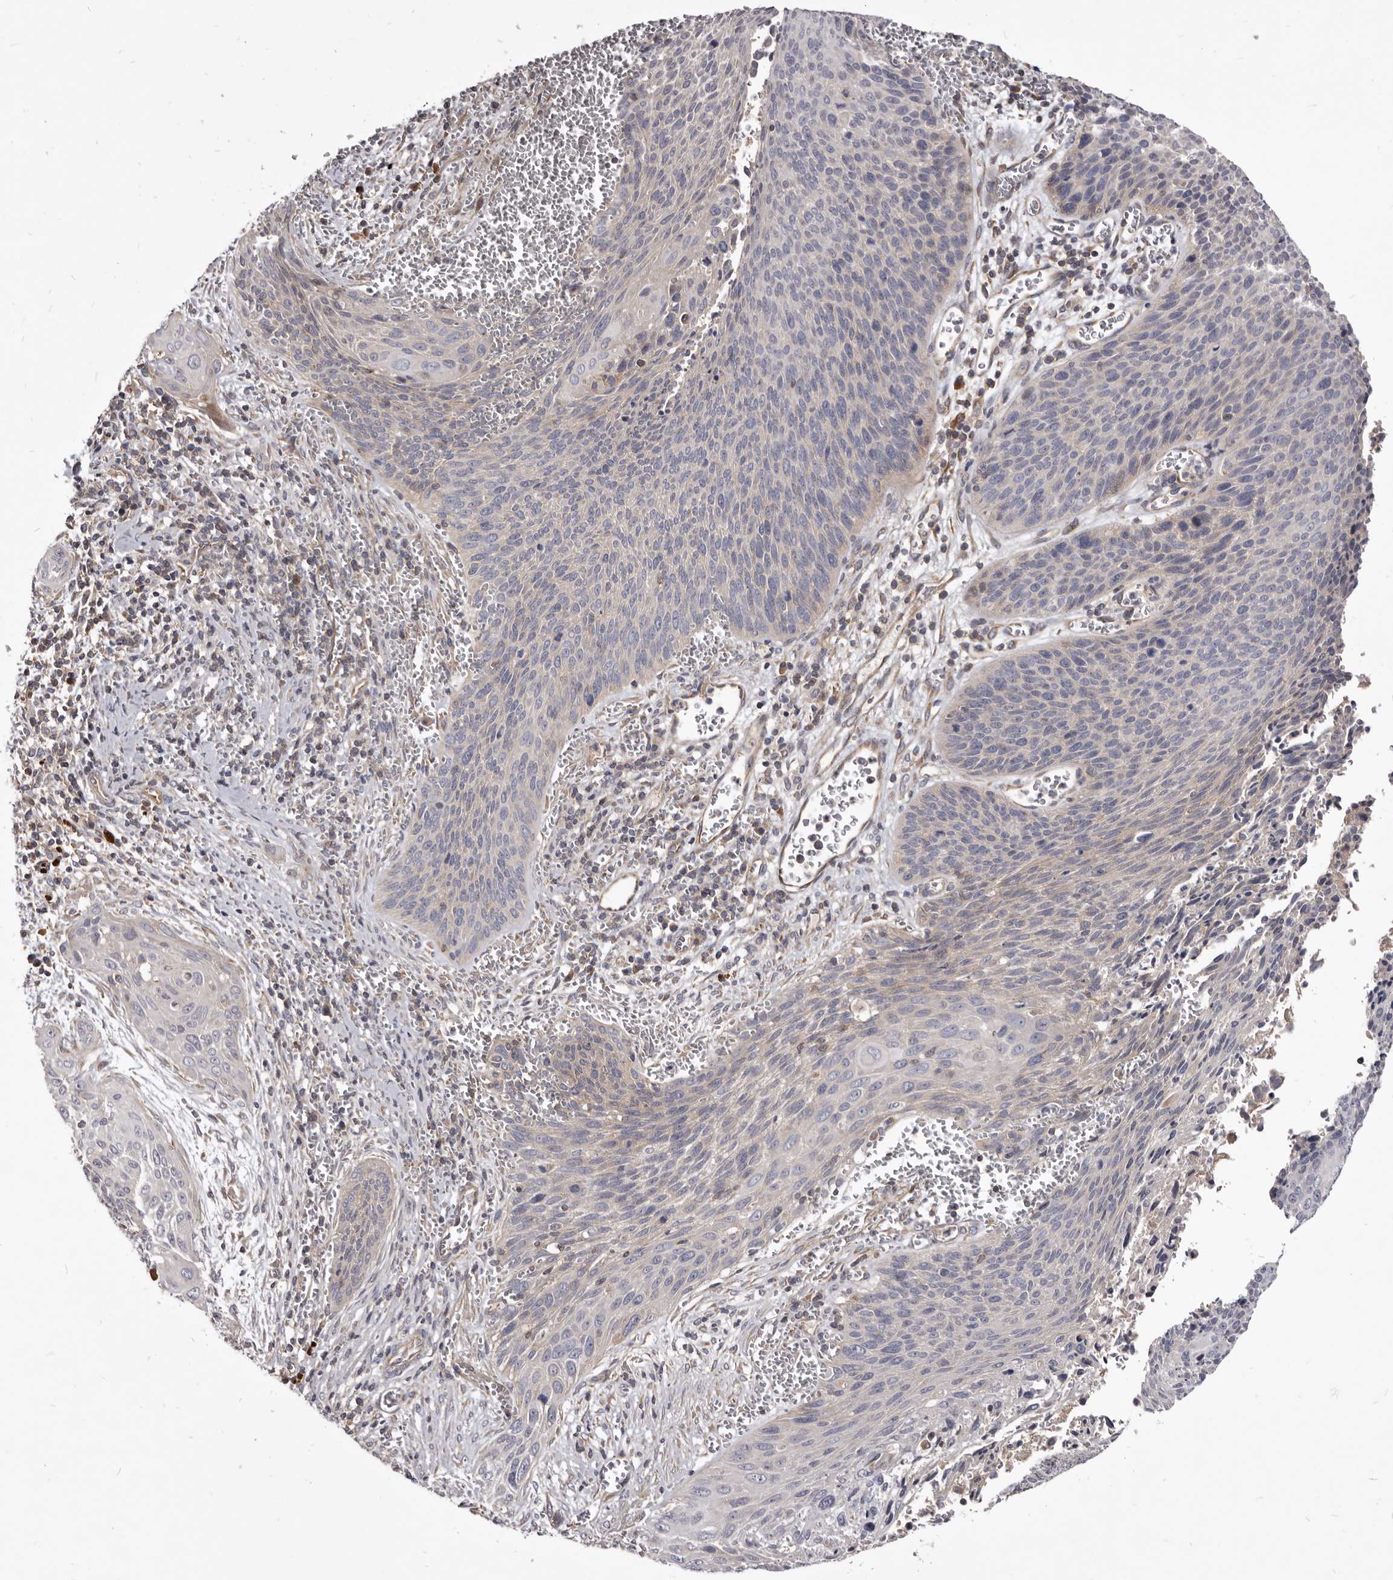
{"staining": {"intensity": "moderate", "quantity": "<25%", "location": "cytoplasmic/membranous"}, "tissue": "cervical cancer", "cell_type": "Tumor cells", "image_type": "cancer", "snomed": [{"axis": "morphology", "description": "Squamous cell carcinoma, NOS"}, {"axis": "topography", "description": "Cervix"}], "caption": "Human squamous cell carcinoma (cervical) stained with a protein marker shows moderate staining in tumor cells.", "gene": "FAS", "patient": {"sex": "female", "age": 55}}